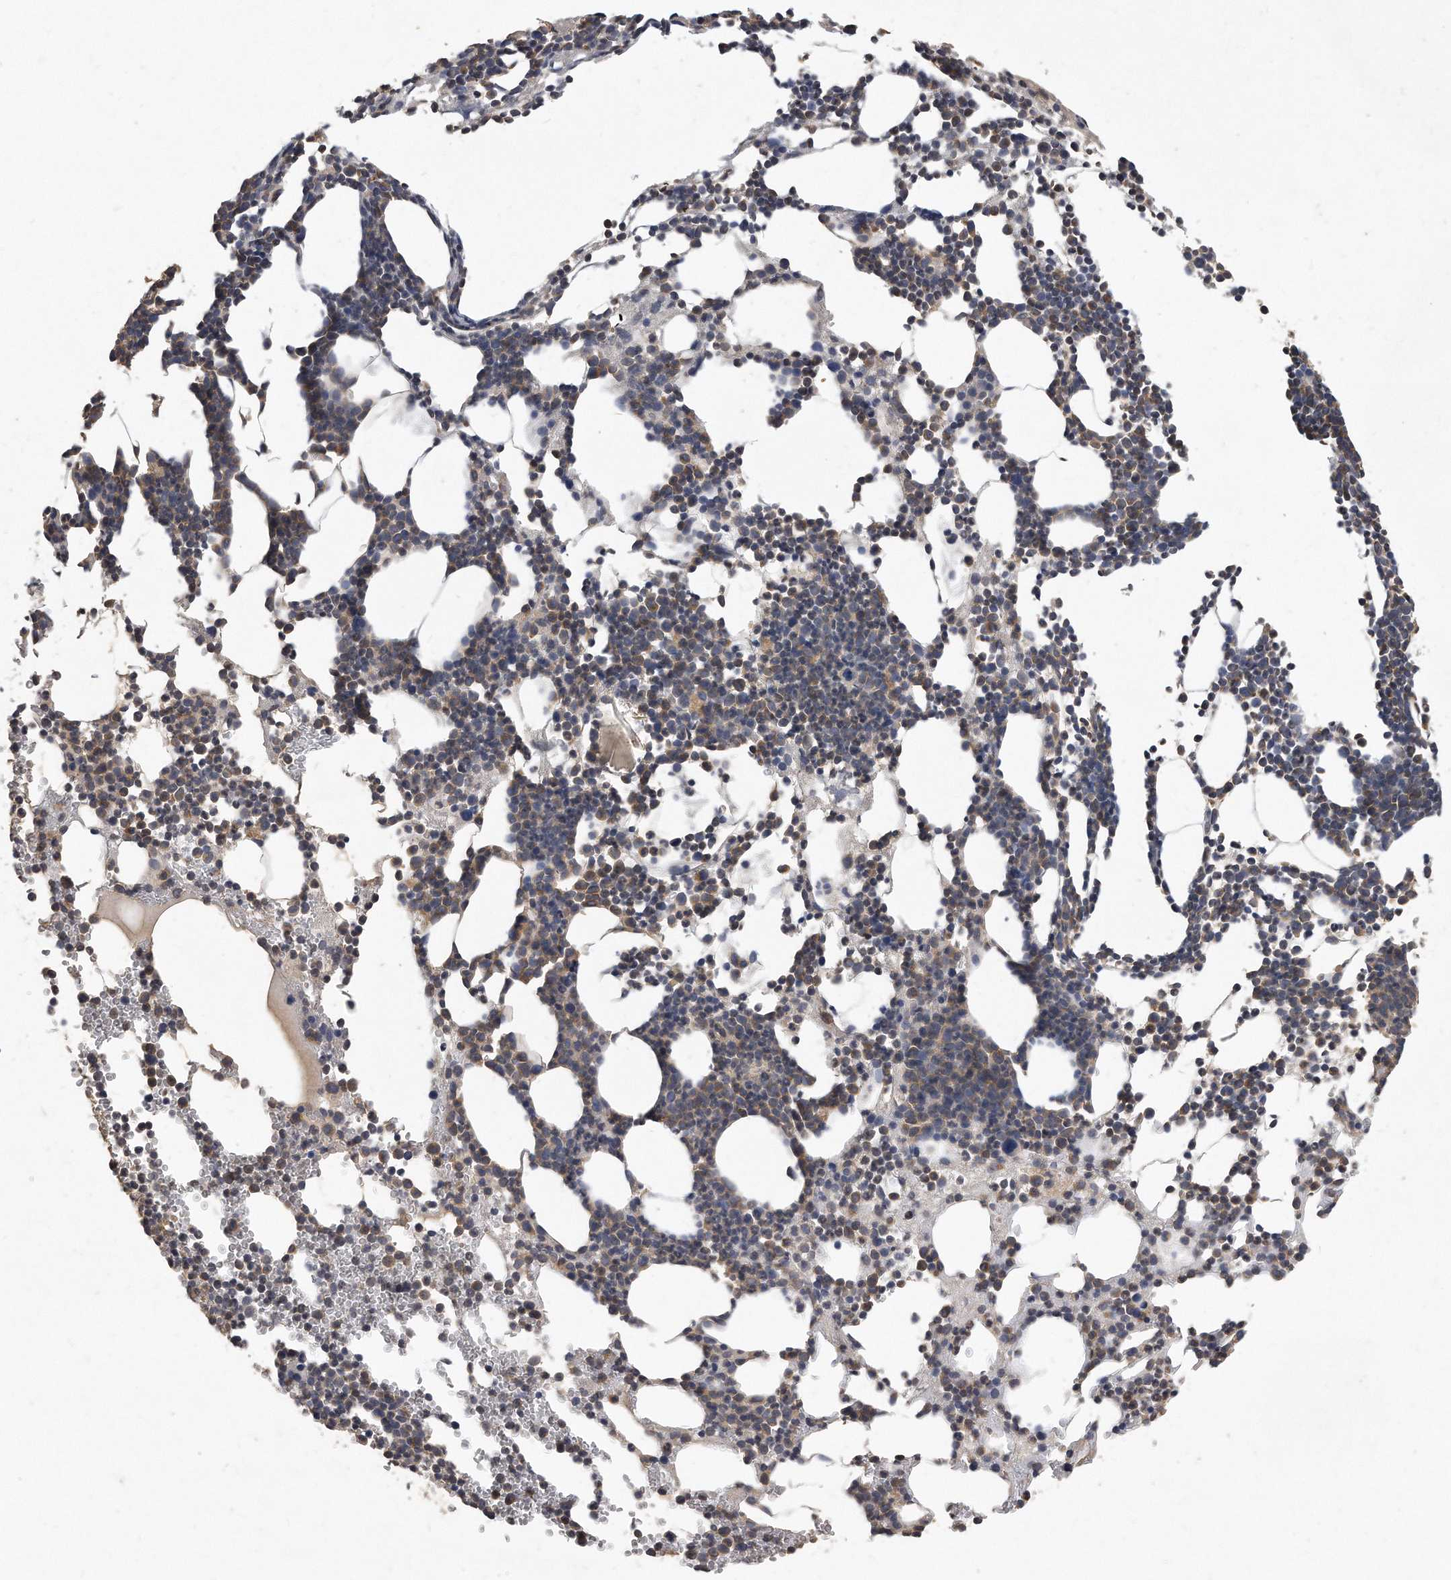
{"staining": {"intensity": "weak", "quantity": "25%-75%", "location": "cytoplasmic/membranous"}, "tissue": "bone marrow", "cell_type": "Hematopoietic cells", "image_type": "normal", "snomed": [{"axis": "morphology", "description": "Normal tissue, NOS"}, {"axis": "topography", "description": "Bone marrow"}], "caption": "Brown immunohistochemical staining in benign human bone marrow displays weak cytoplasmic/membranous staining in approximately 25%-75% of hematopoietic cells.", "gene": "HOMER3", "patient": {"sex": "female", "age": 67}}